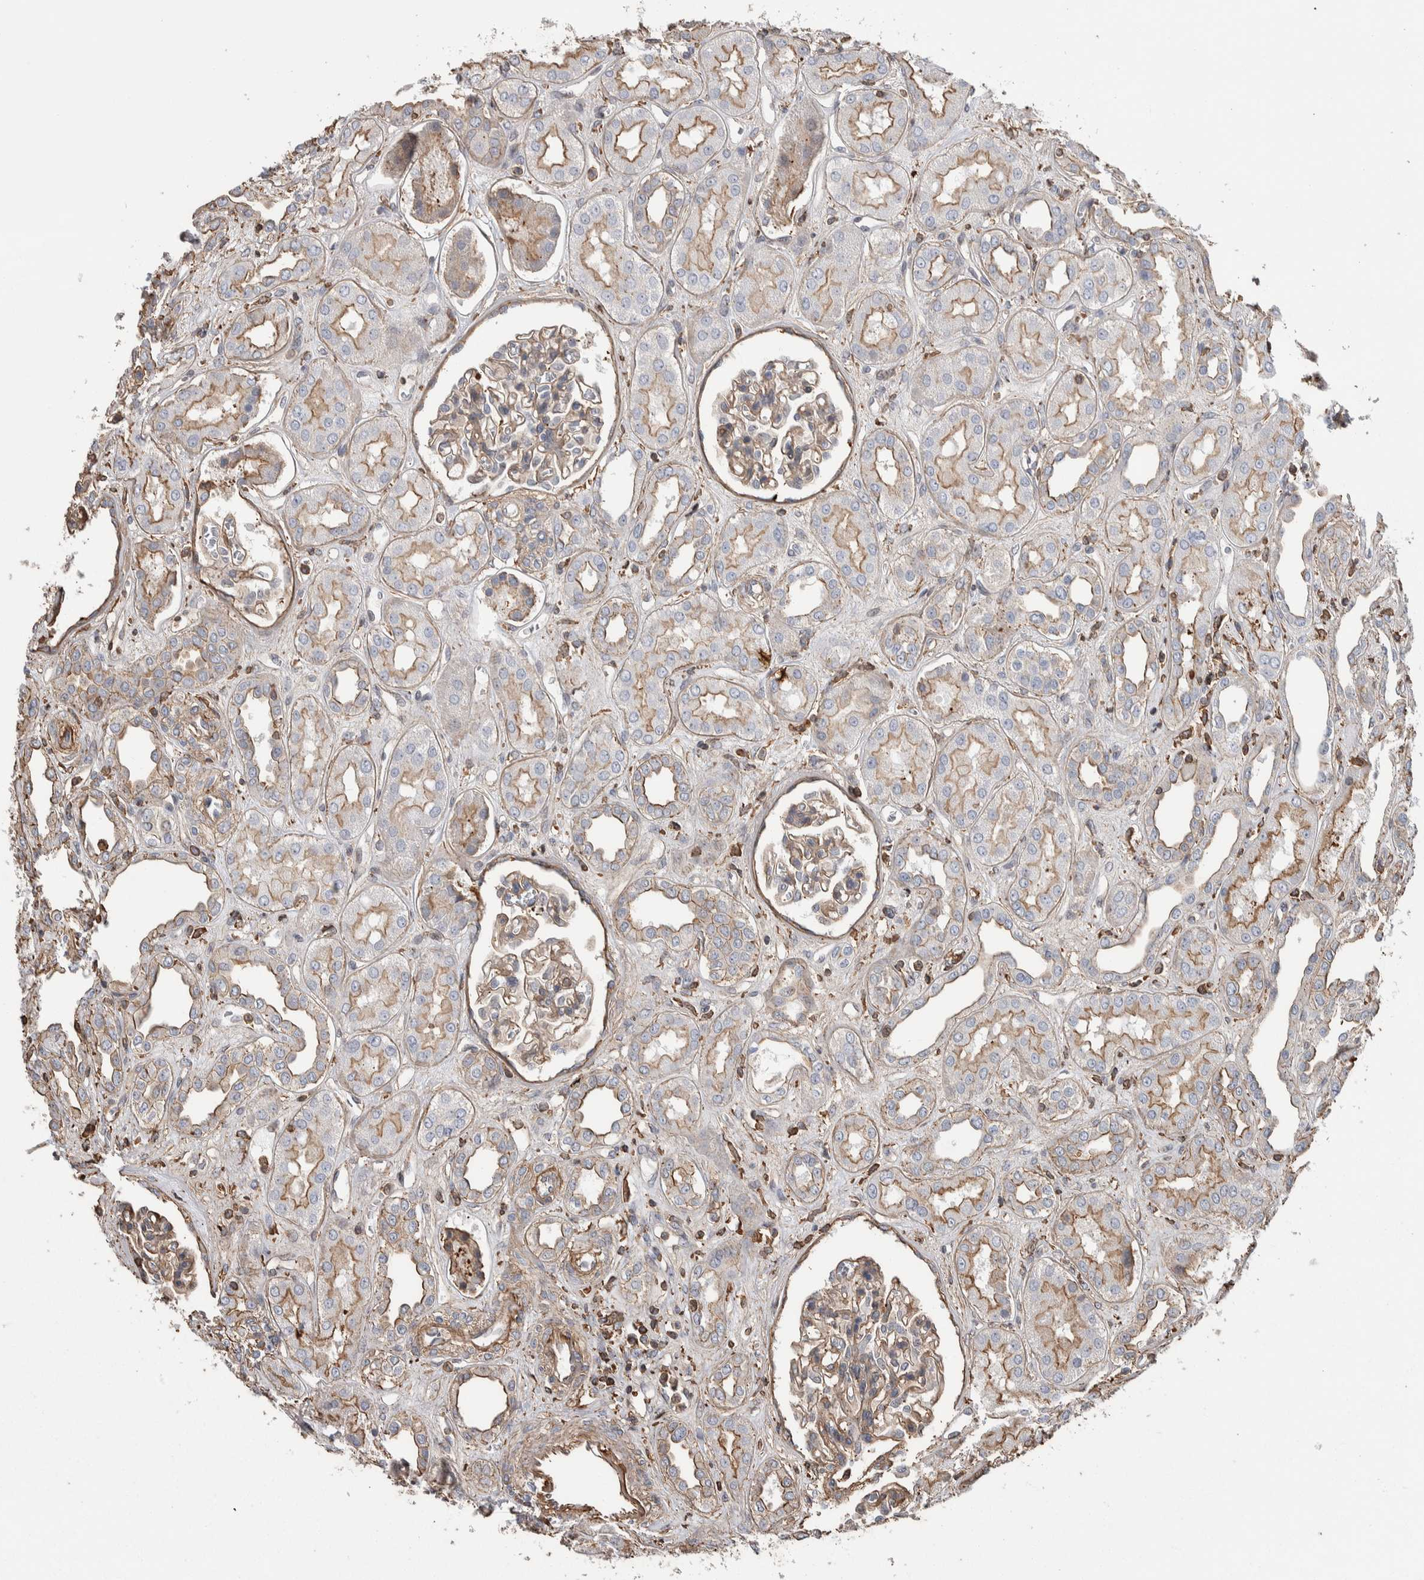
{"staining": {"intensity": "weak", "quantity": ">75%", "location": "cytoplasmic/membranous"}, "tissue": "kidney", "cell_type": "Cells in glomeruli", "image_type": "normal", "snomed": [{"axis": "morphology", "description": "Normal tissue, NOS"}, {"axis": "topography", "description": "Kidney"}], "caption": "Protein staining of benign kidney reveals weak cytoplasmic/membranous expression in approximately >75% of cells in glomeruli.", "gene": "ENPP2", "patient": {"sex": "male", "age": 59}}